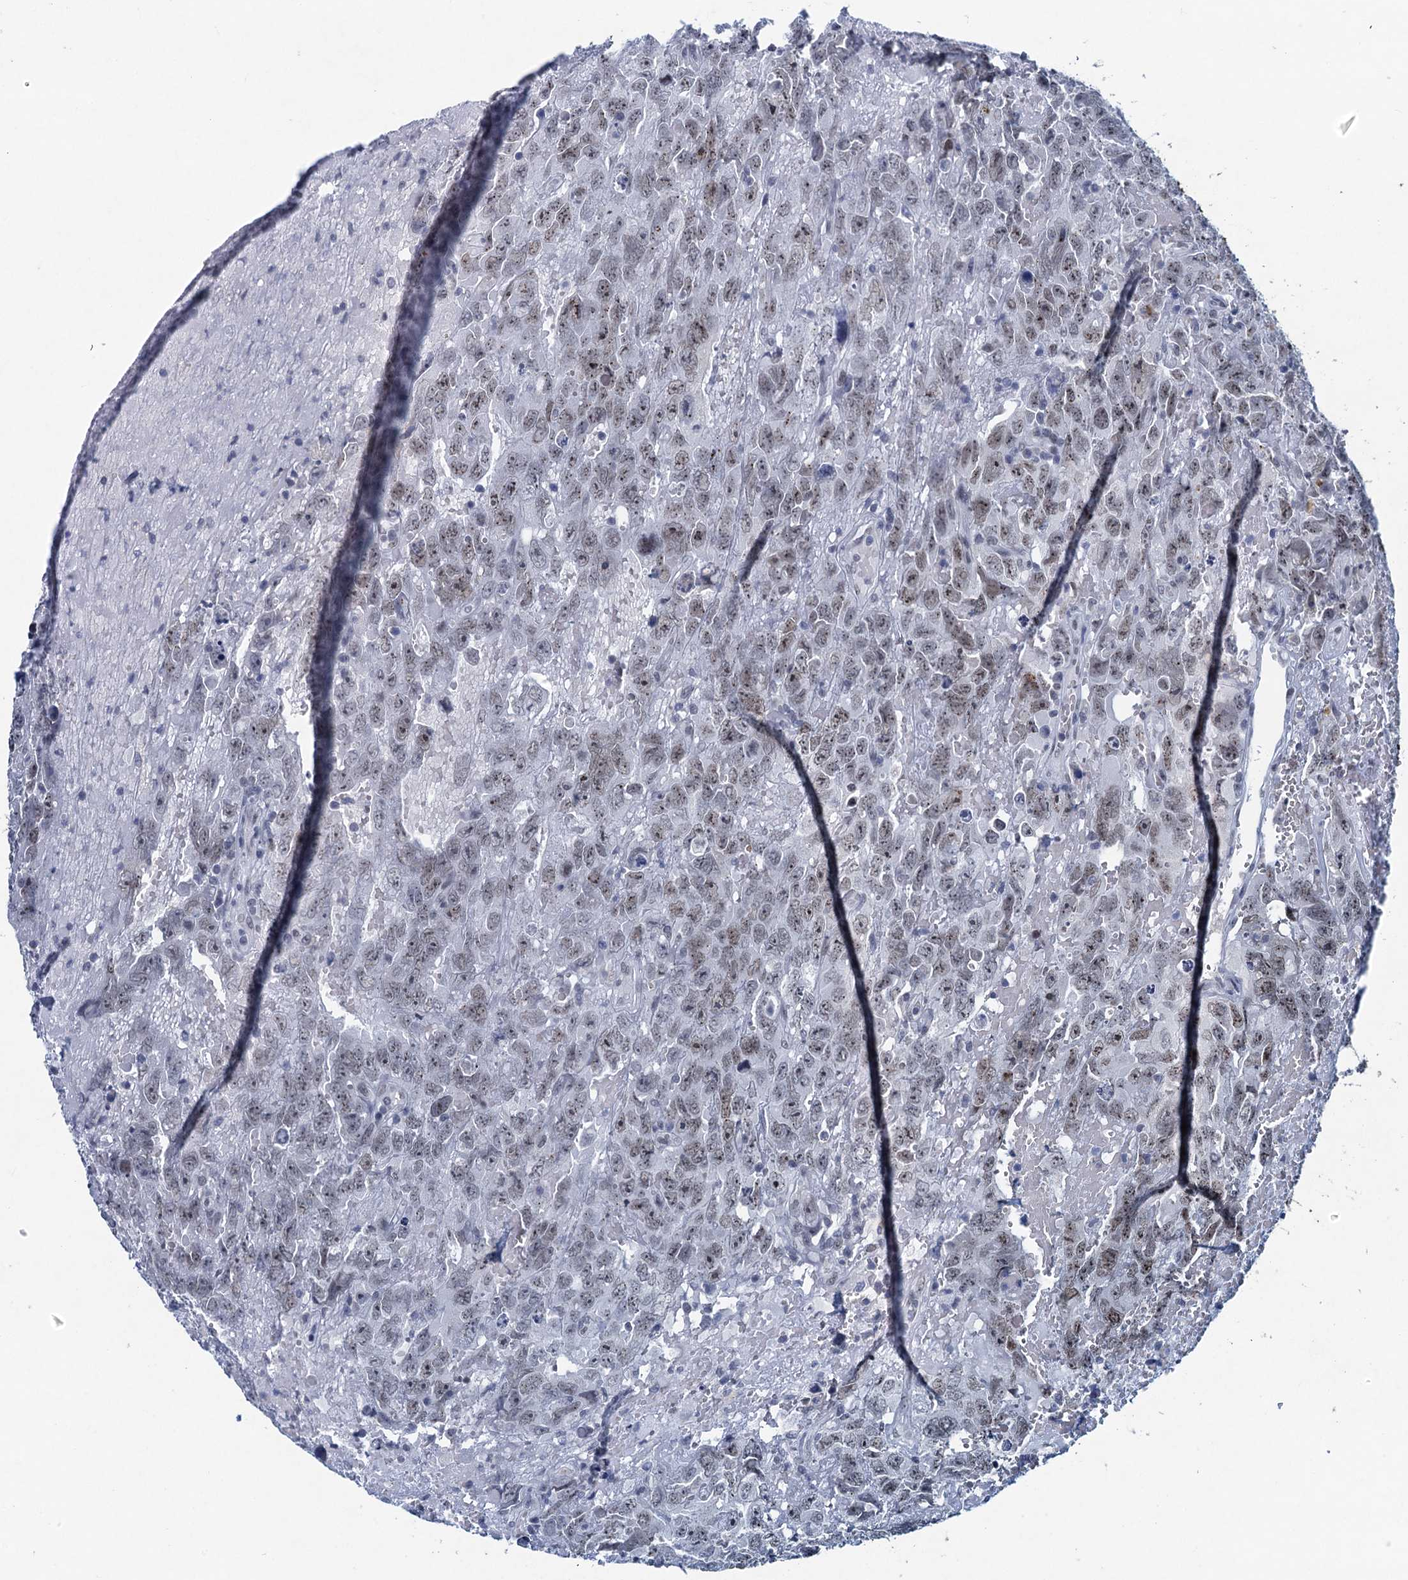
{"staining": {"intensity": "weak", "quantity": ">75%", "location": "nuclear"}, "tissue": "testis cancer", "cell_type": "Tumor cells", "image_type": "cancer", "snomed": [{"axis": "morphology", "description": "Carcinoma, Embryonal, NOS"}, {"axis": "topography", "description": "Testis"}], "caption": "Testis embryonal carcinoma stained with a brown dye displays weak nuclear positive positivity in approximately >75% of tumor cells.", "gene": "HAPSTR1", "patient": {"sex": "male", "age": 45}}